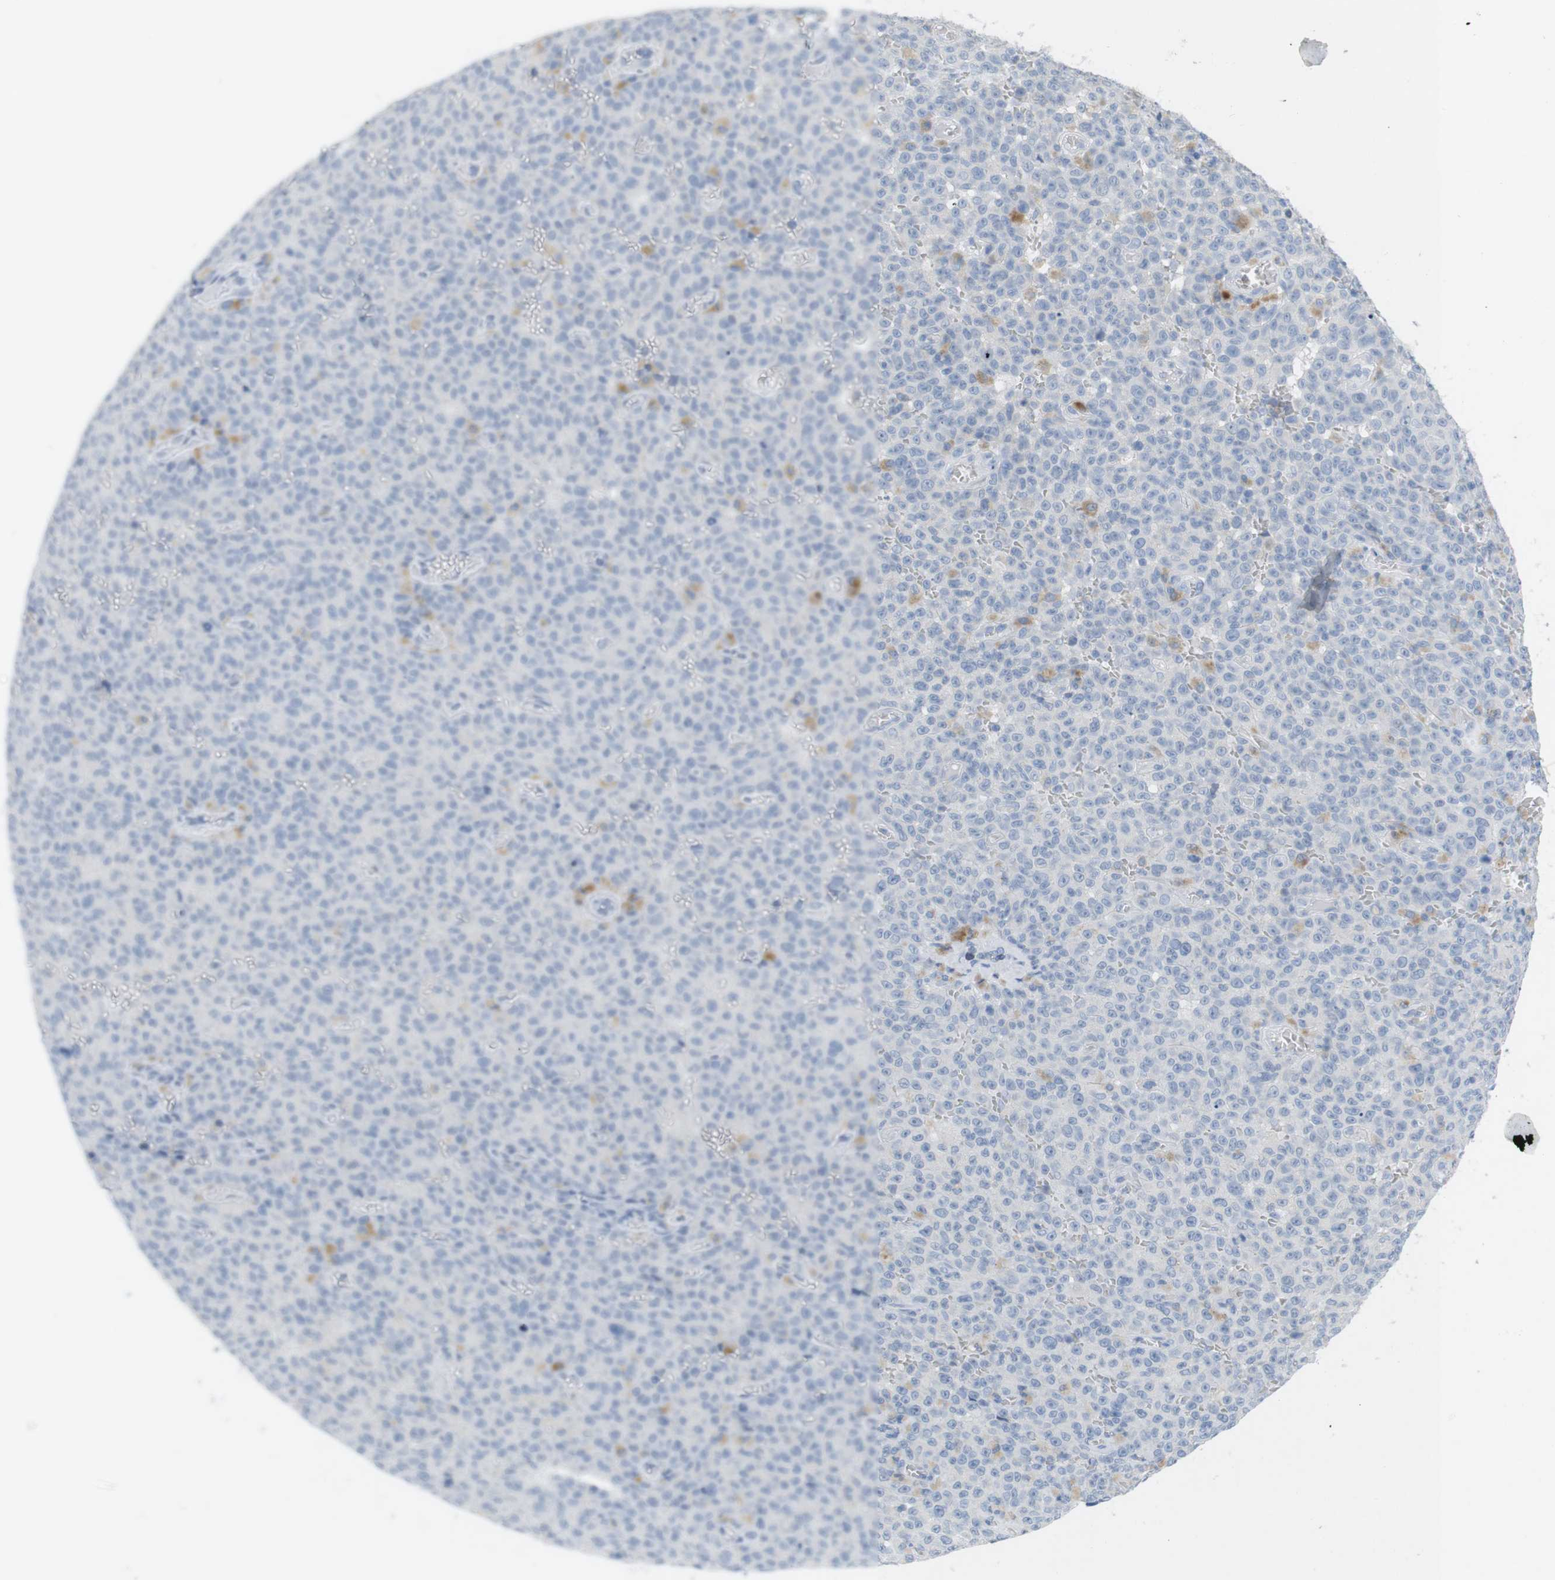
{"staining": {"intensity": "negative", "quantity": "none", "location": "none"}, "tissue": "melanoma", "cell_type": "Tumor cells", "image_type": "cancer", "snomed": [{"axis": "morphology", "description": "Malignant melanoma, NOS"}, {"axis": "topography", "description": "Skin"}], "caption": "DAB (3,3'-diaminobenzidine) immunohistochemical staining of human malignant melanoma shows no significant staining in tumor cells.", "gene": "HBG2", "patient": {"sex": "female", "age": 82}}